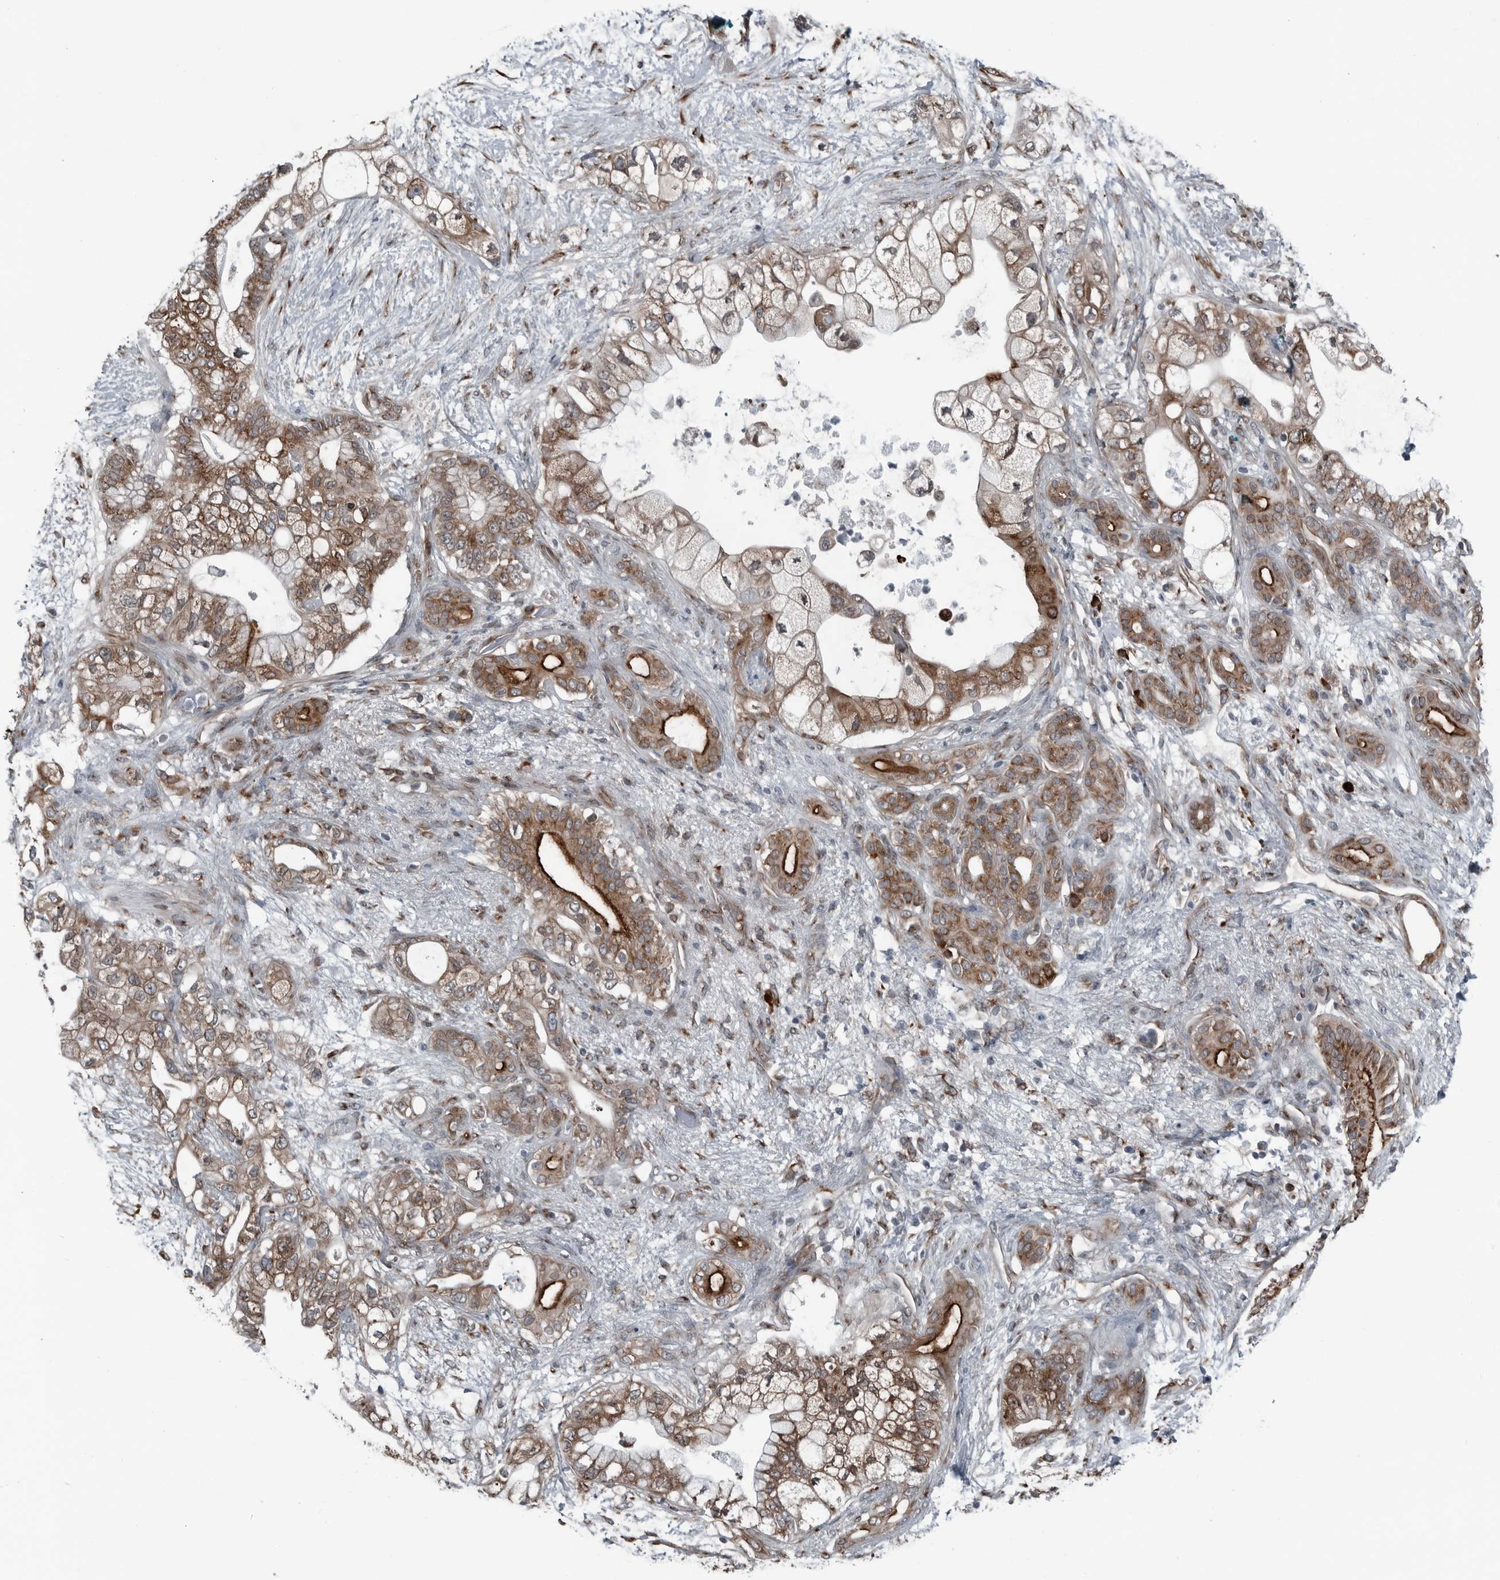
{"staining": {"intensity": "moderate", "quantity": ">75%", "location": "cytoplasmic/membranous"}, "tissue": "pancreatic cancer", "cell_type": "Tumor cells", "image_type": "cancer", "snomed": [{"axis": "morphology", "description": "Adenocarcinoma, NOS"}, {"axis": "topography", "description": "Pancreas"}], "caption": "Protein analysis of pancreatic cancer (adenocarcinoma) tissue reveals moderate cytoplasmic/membranous expression in about >75% of tumor cells.", "gene": "CEP85", "patient": {"sex": "male", "age": 53}}